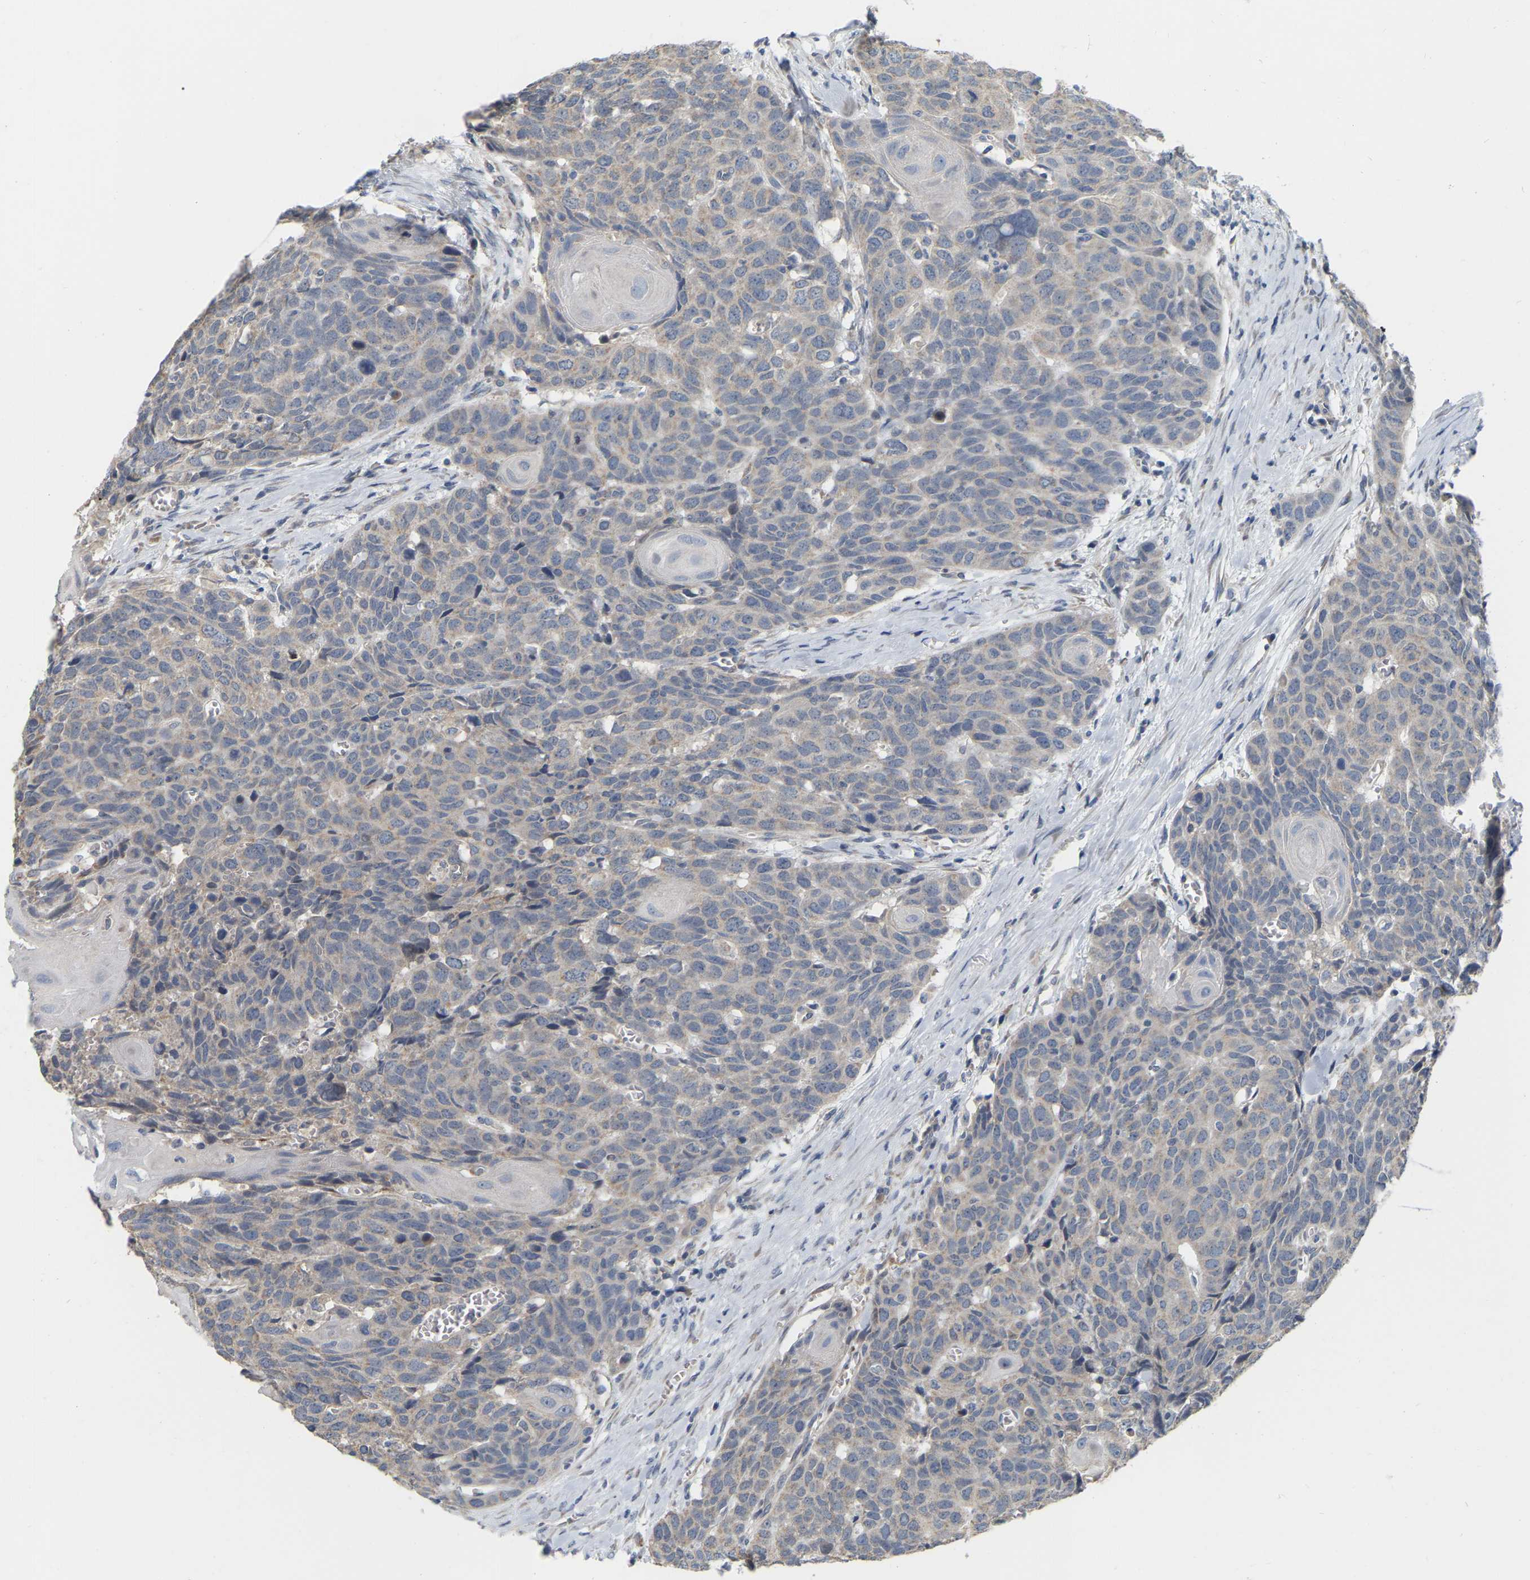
{"staining": {"intensity": "weak", "quantity": "<25%", "location": "cytoplasmic/membranous"}, "tissue": "head and neck cancer", "cell_type": "Tumor cells", "image_type": "cancer", "snomed": [{"axis": "morphology", "description": "Squamous cell carcinoma, NOS"}, {"axis": "topography", "description": "Head-Neck"}], "caption": "A micrograph of human head and neck cancer is negative for staining in tumor cells.", "gene": "SSH1", "patient": {"sex": "male", "age": 66}}